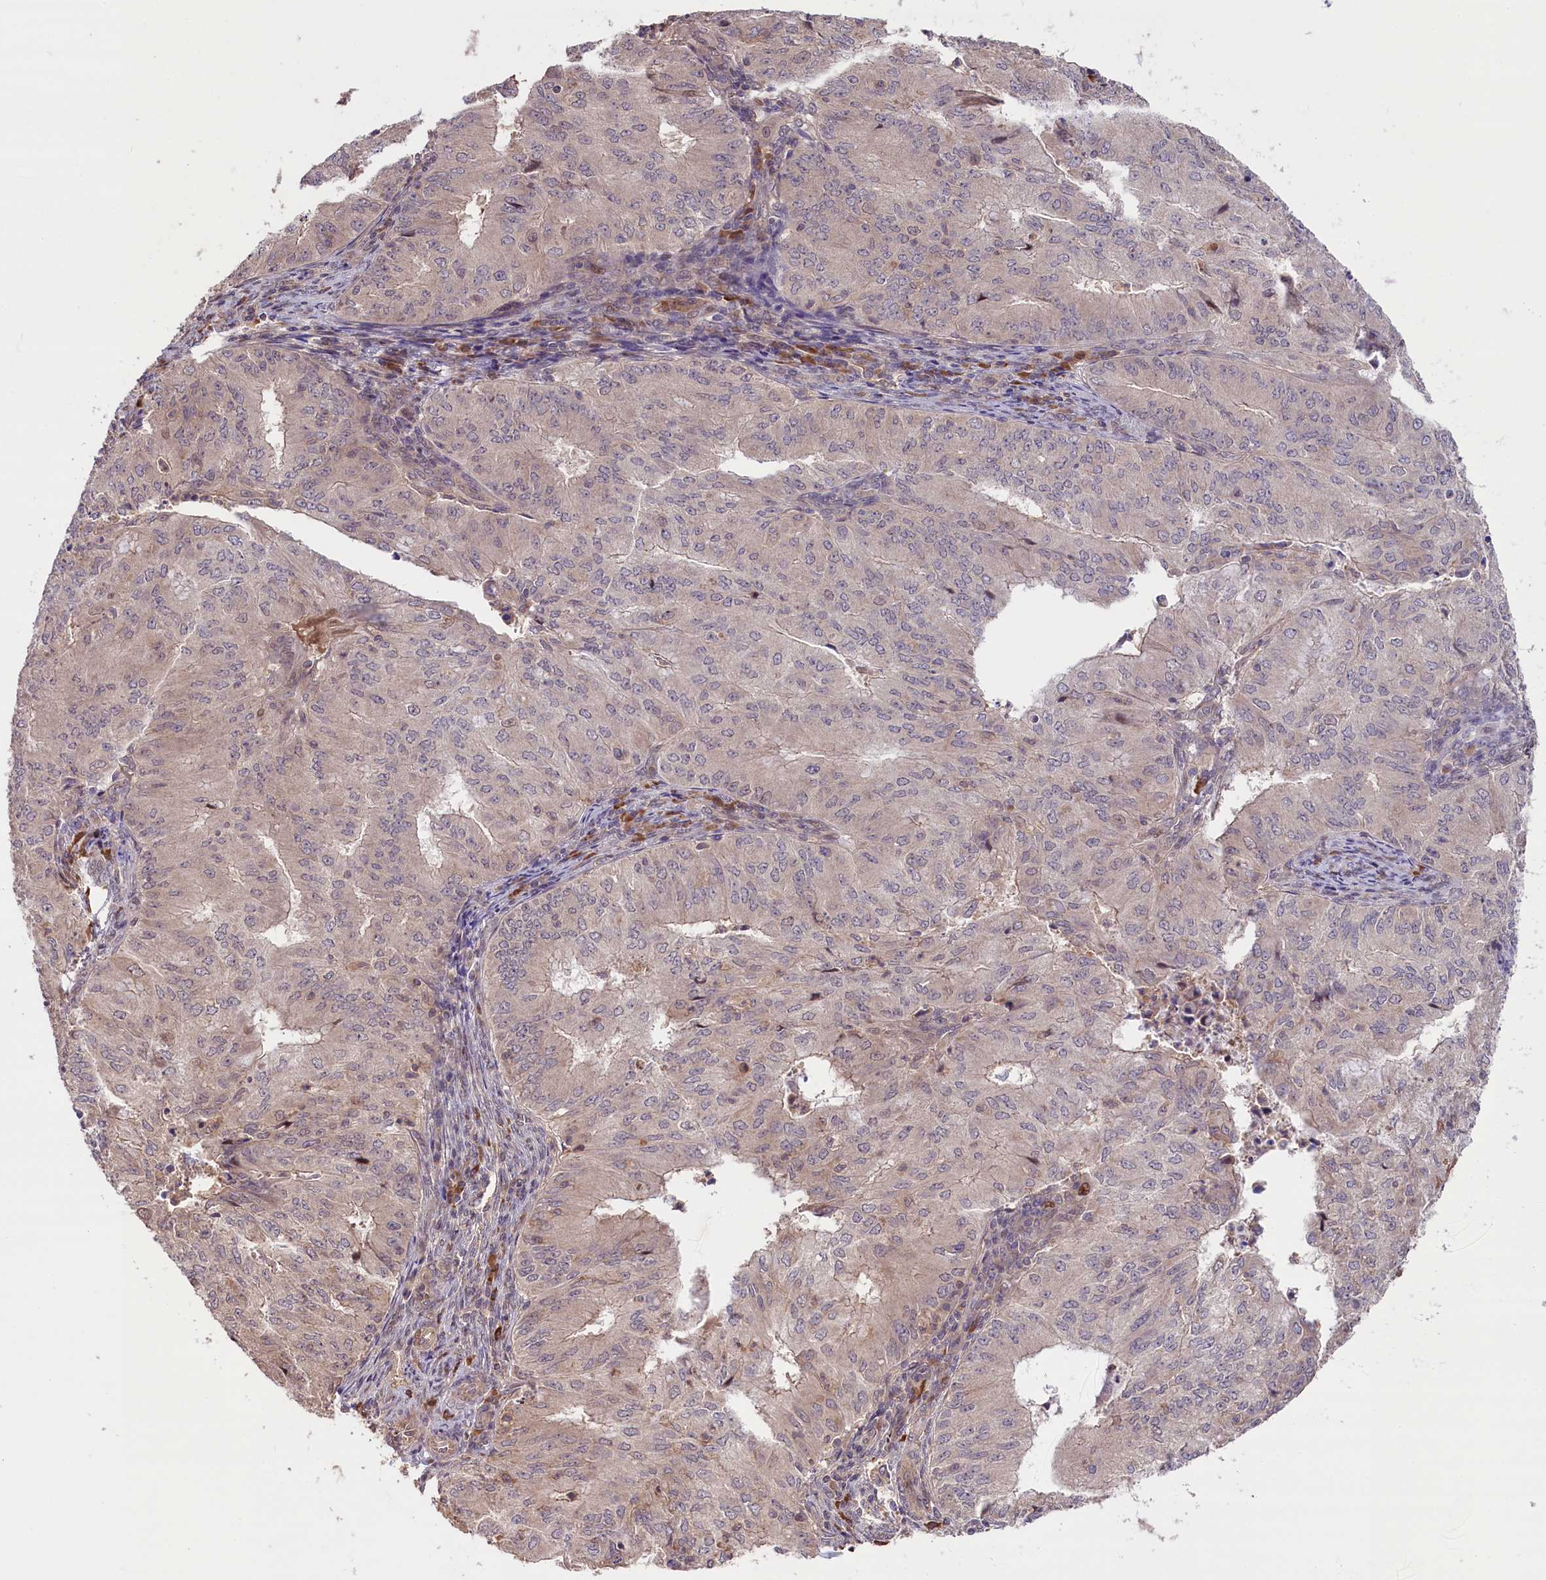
{"staining": {"intensity": "negative", "quantity": "none", "location": "none"}, "tissue": "endometrial cancer", "cell_type": "Tumor cells", "image_type": "cancer", "snomed": [{"axis": "morphology", "description": "Adenocarcinoma, NOS"}, {"axis": "topography", "description": "Endometrium"}], "caption": "Human endometrial cancer stained for a protein using immunohistochemistry (IHC) reveals no staining in tumor cells.", "gene": "RIC8A", "patient": {"sex": "female", "age": 50}}